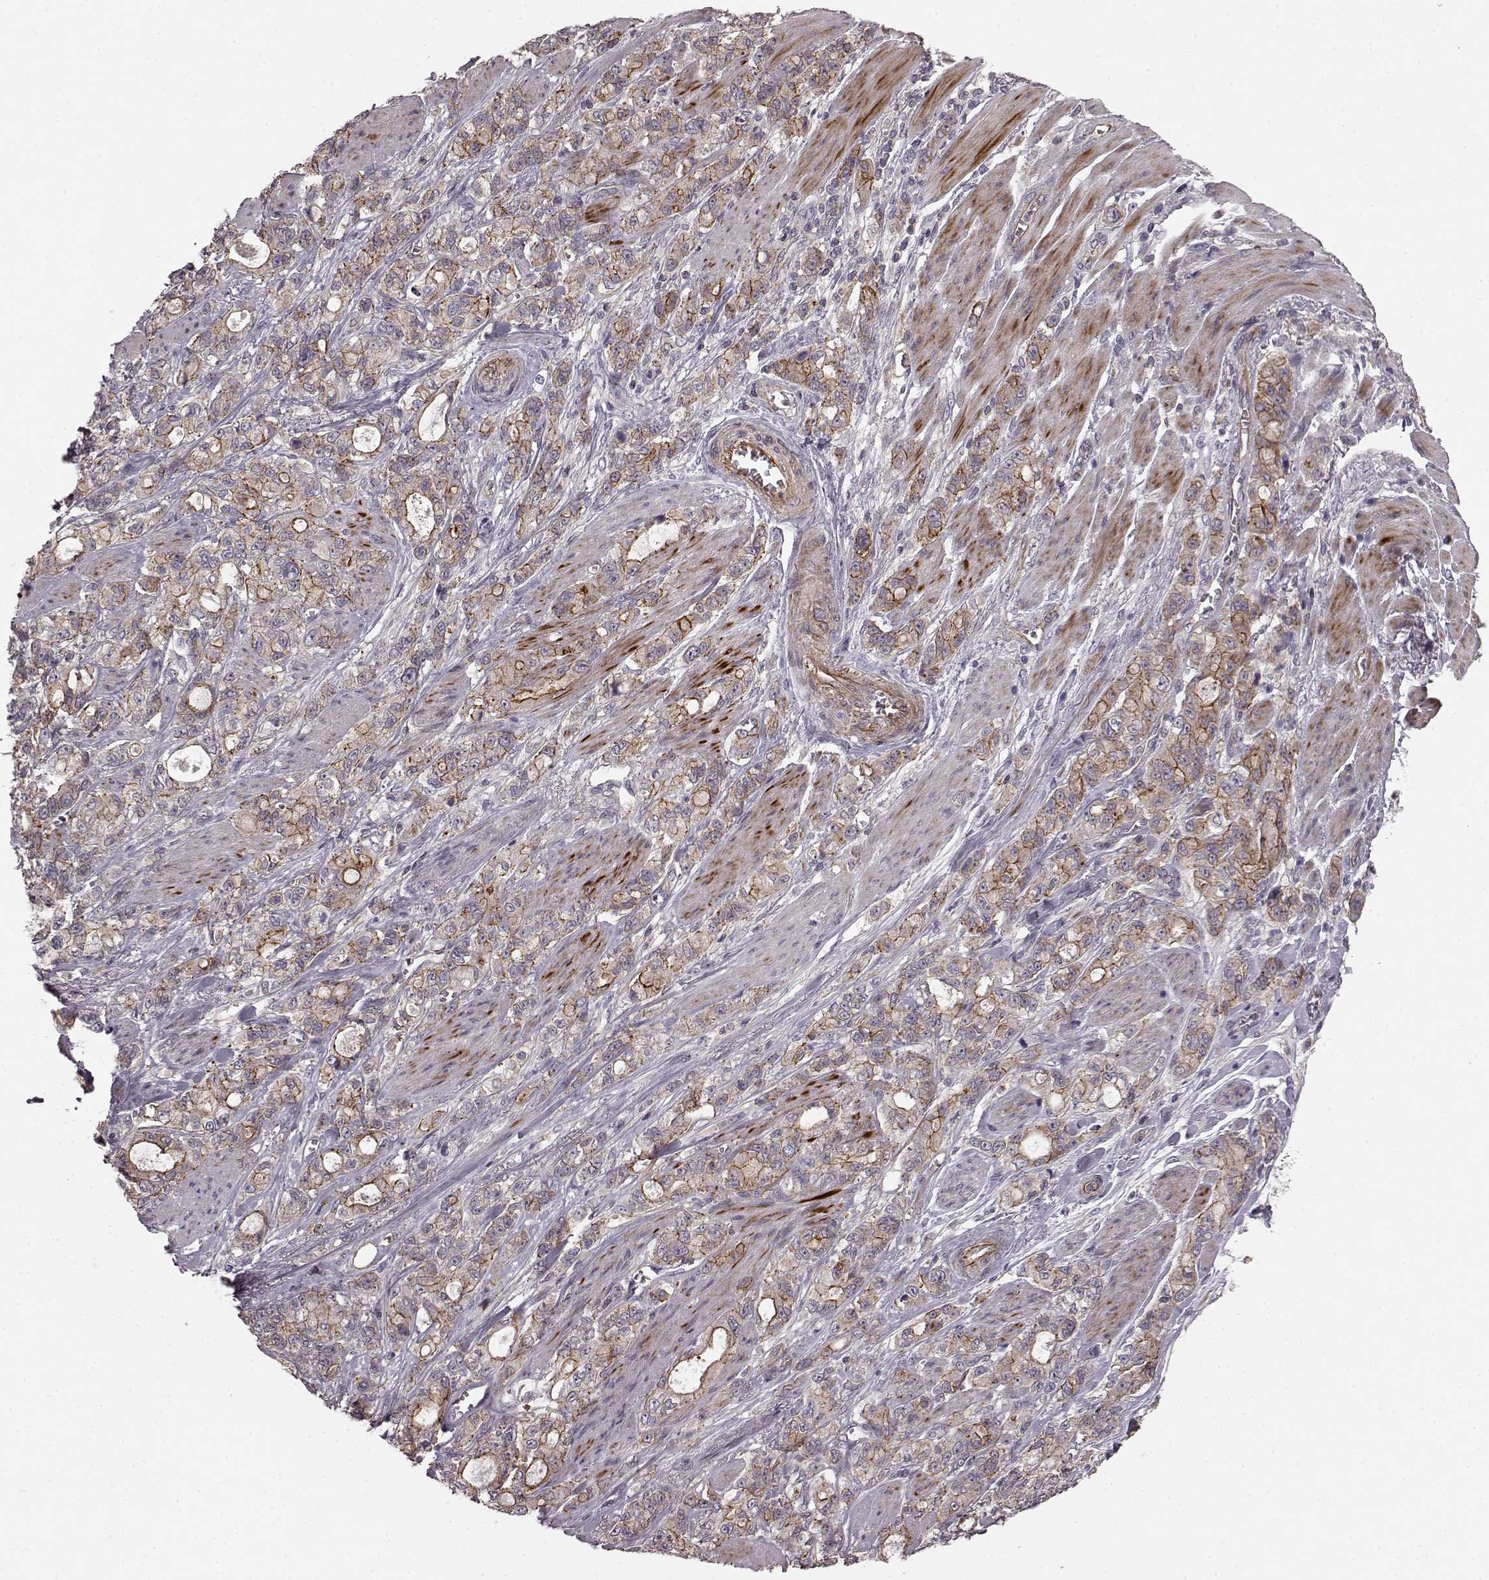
{"staining": {"intensity": "moderate", "quantity": "<25%", "location": "cytoplasmic/membranous"}, "tissue": "stomach cancer", "cell_type": "Tumor cells", "image_type": "cancer", "snomed": [{"axis": "morphology", "description": "Adenocarcinoma, NOS"}, {"axis": "topography", "description": "Stomach"}], "caption": "DAB immunohistochemical staining of stomach cancer (adenocarcinoma) demonstrates moderate cytoplasmic/membranous protein staining in approximately <25% of tumor cells.", "gene": "SLC22A18", "patient": {"sex": "male", "age": 63}}